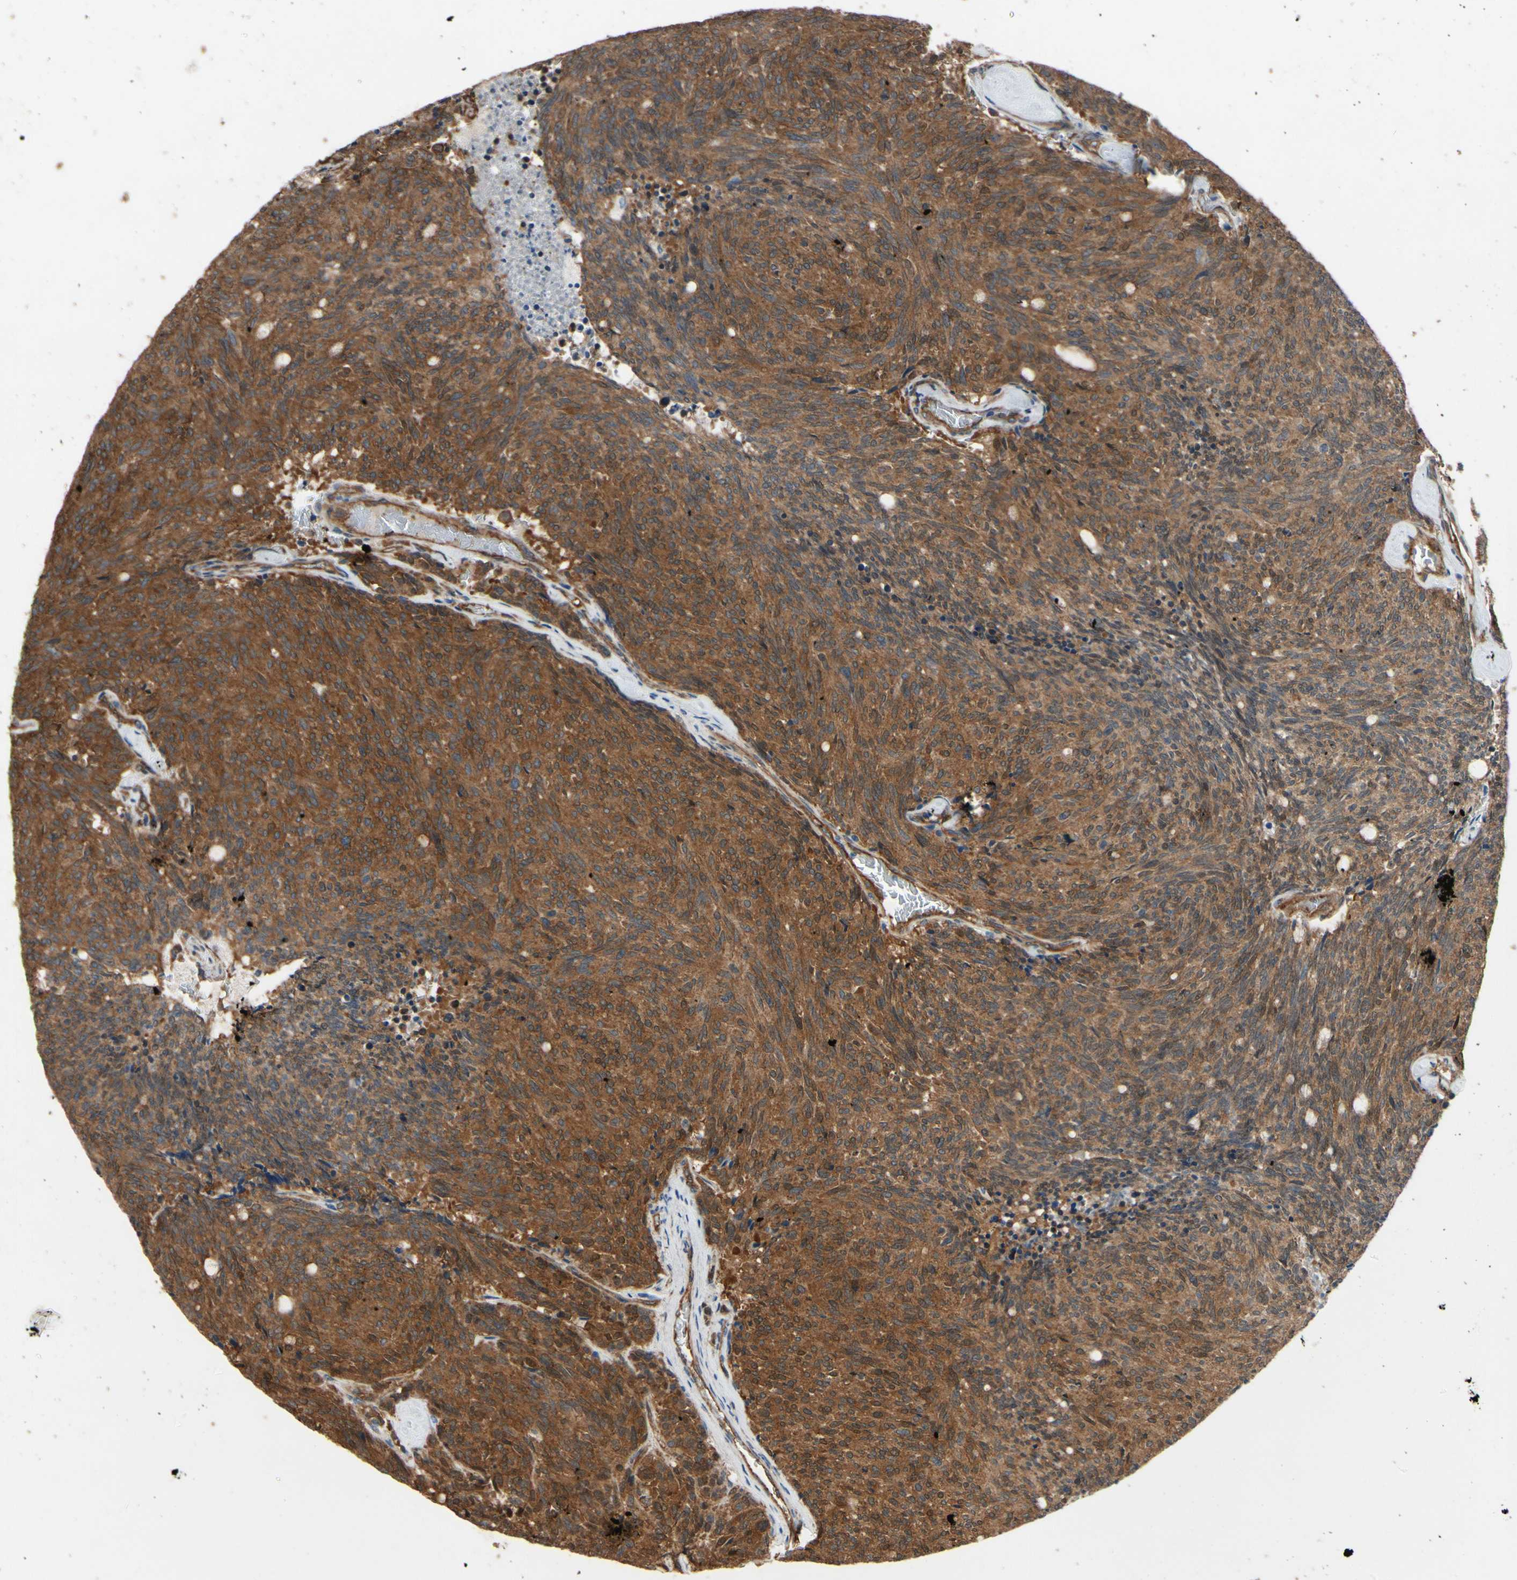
{"staining": {"intensity": "strong", "quantity": ">75%", "location": "cytoplasmic/membranous,nuclear"}, "tissue": "carcinoid", "cell_type": "Tumor cells", "image_type": "cancer", "snomed": [{"axis": "morphology", "description": "Carcinoid, malignant, NOS"}, {"axis": "topography", "description": "Pancreas"}], "caption": "A brown stain shows strong cytoplasmic/membranous and nuclear positivity of a protein in carcinoid tumor cells.", "gene": "CTTNBP2", "patient": {"sex": "female", "age": 54}}